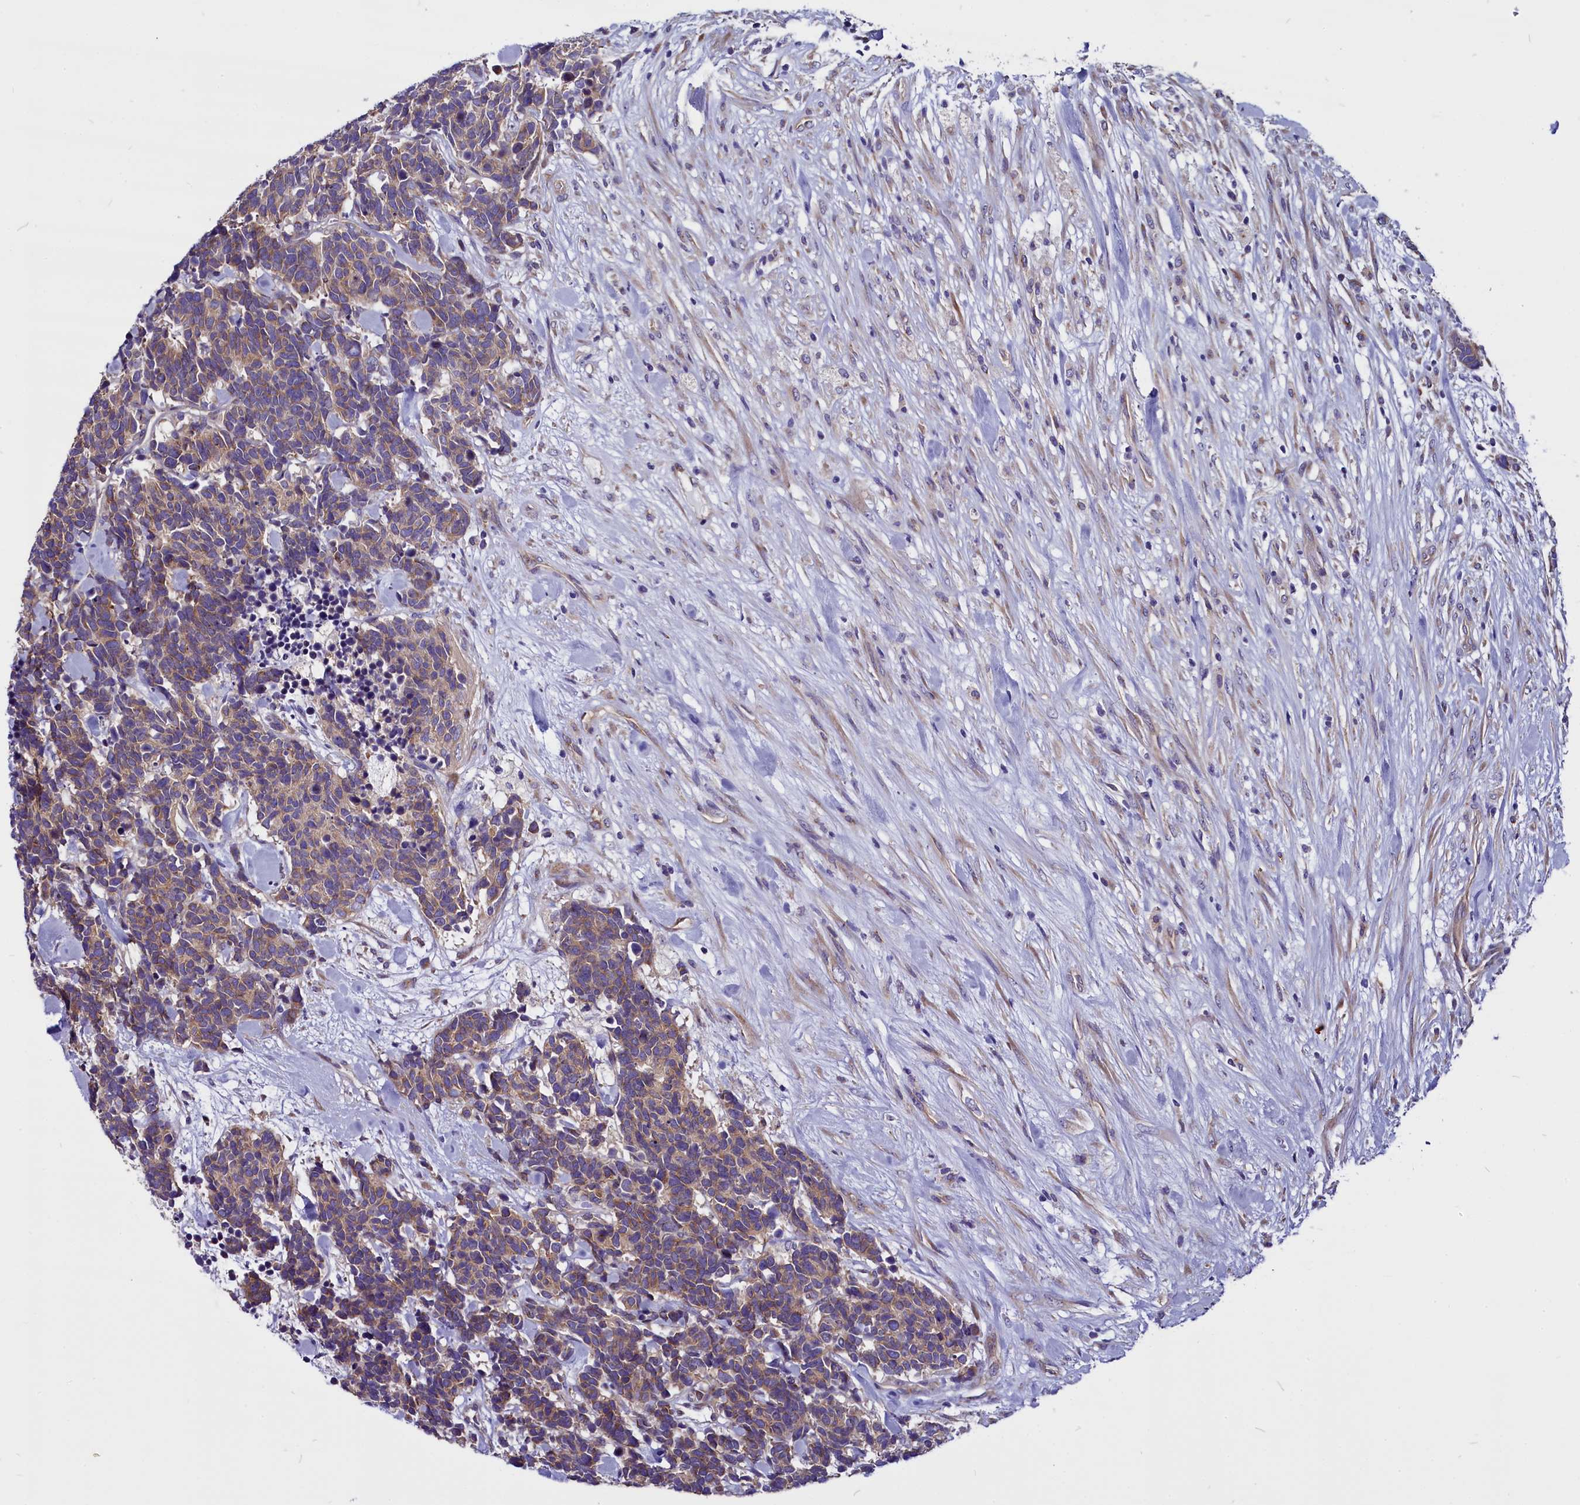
{"staining": {"intensity": "weak", "quantity": ">75%", "location": "cytoplasmic/membranous"}, "tissue": "carcinoid", "cell_type": "Tumor cells", "image_type": "cancer", "snomed": [{"axis": "morphology", "description": "Carcinoma, NOS"}, {"axis": "morphology", "description": "Carcinoid, malignant, NOS"}, {"axis": "topography", "description": "Prostate"}], "caption": "Human carcinoid (malignant) stained for a protein (brown) demonstrates weak cytoplasmic/membranous positive positivity in approximately >75% of tumor cells.", "gene": "CEP170", "patient": {"sex": "male", "age": 57}}